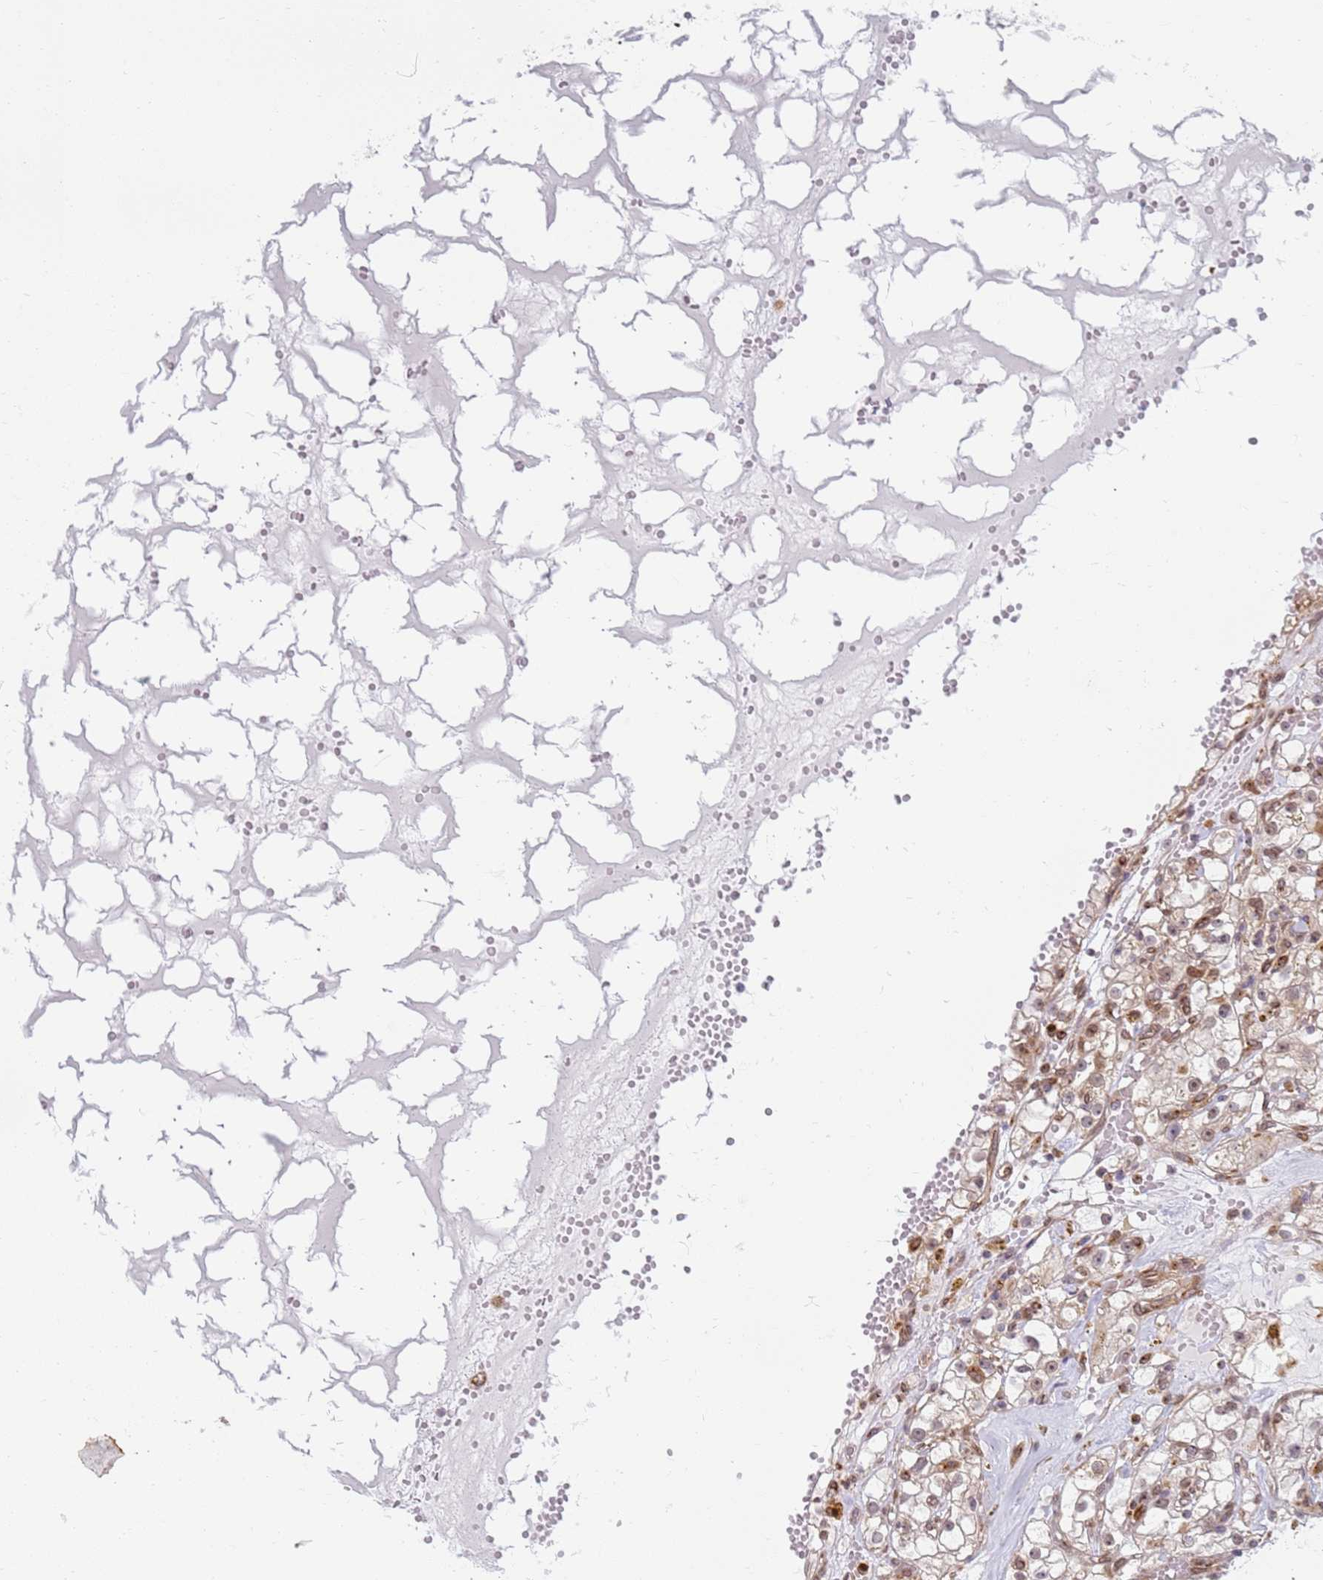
{"staining": {"intensity": "weak", "quantity": "25%-75%", "location": "cytoplasmic/membranous,nuclear"}, "tissue": "renal cancer", "cell_type": "Tumor cells", "image_type": "cancer", "snomed": [{"axis": "morphology", "description": "Adenocarcinoma, NOS"}, {"axis": "topography", "description": "Kidney"}], "caption": "Protein expression analysis of human renal adenocarcinoma reveals weak cytoplasmic/membranous and nuclear positivity in about 25%-75% of tumor cells. The protein of interest is shown in brown color, while the nuclei are stained blue.", "gene": "CEP170", "patient": {"sex": "male", "age": 56}}